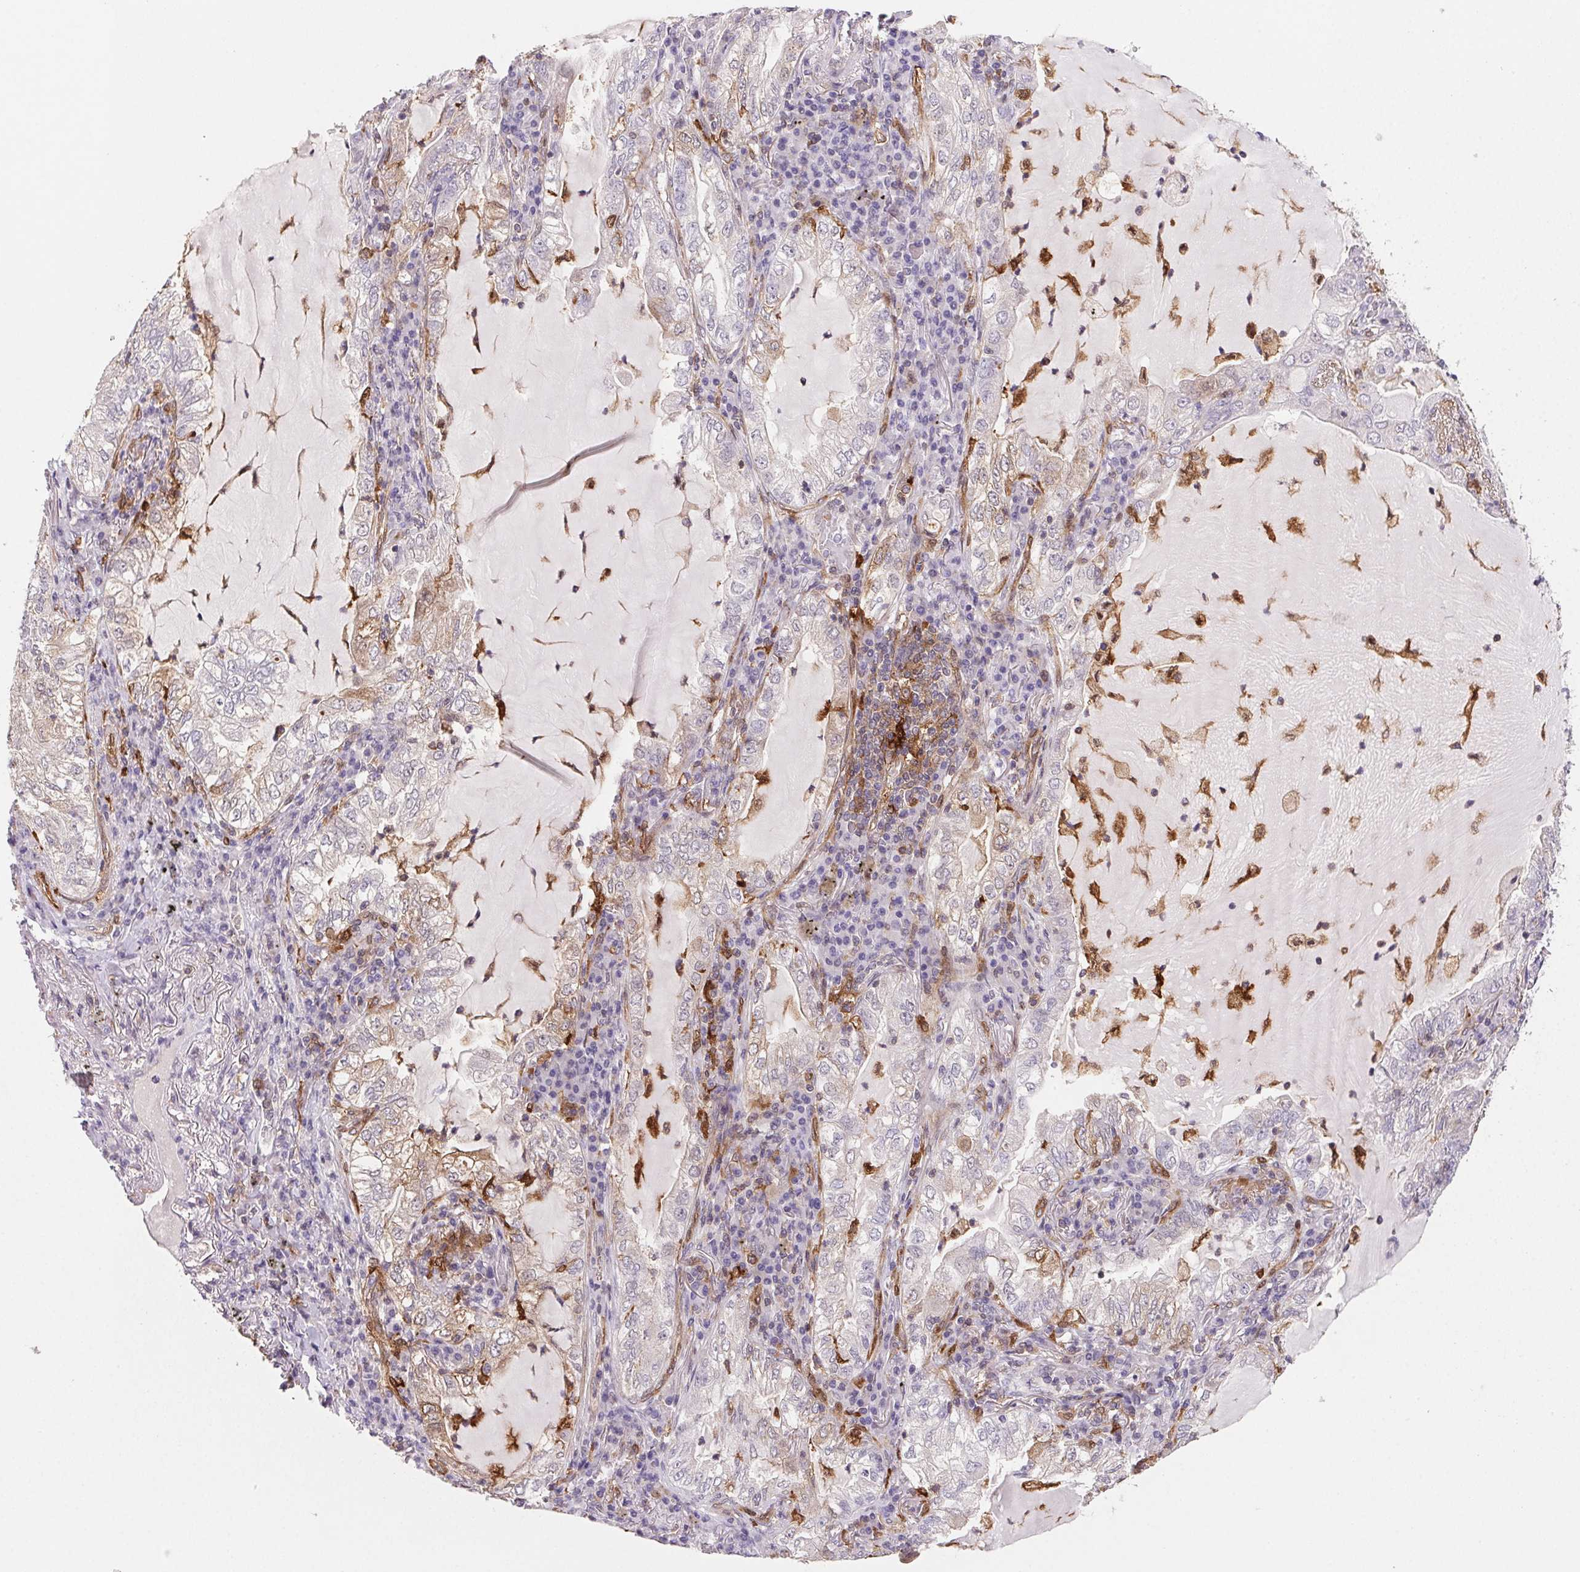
{"staining": {"intensity": "weak", "quantity": "<25%", "location": "cytoplasmic/membranous"}, "tissue": "lung cancer", "cell_type": "Tumor cells", "image_type": "cancer", "snomed": [{"axis": "morphology", "description": "Adenocarcinoma, NOS"}, {"axis": "topography", "description": "Lung"}], "caption": "Tumor cells are negative for protein expression in human lung cancer (adenocarcinoma). The staining was performed using DAB to visualize the protein expression in brown, while the nuclei were stained in blue with hematoxylin (Magnification: 20x).", "gene": "GBP1", "patient": {"sex": "female", "age": 73}}